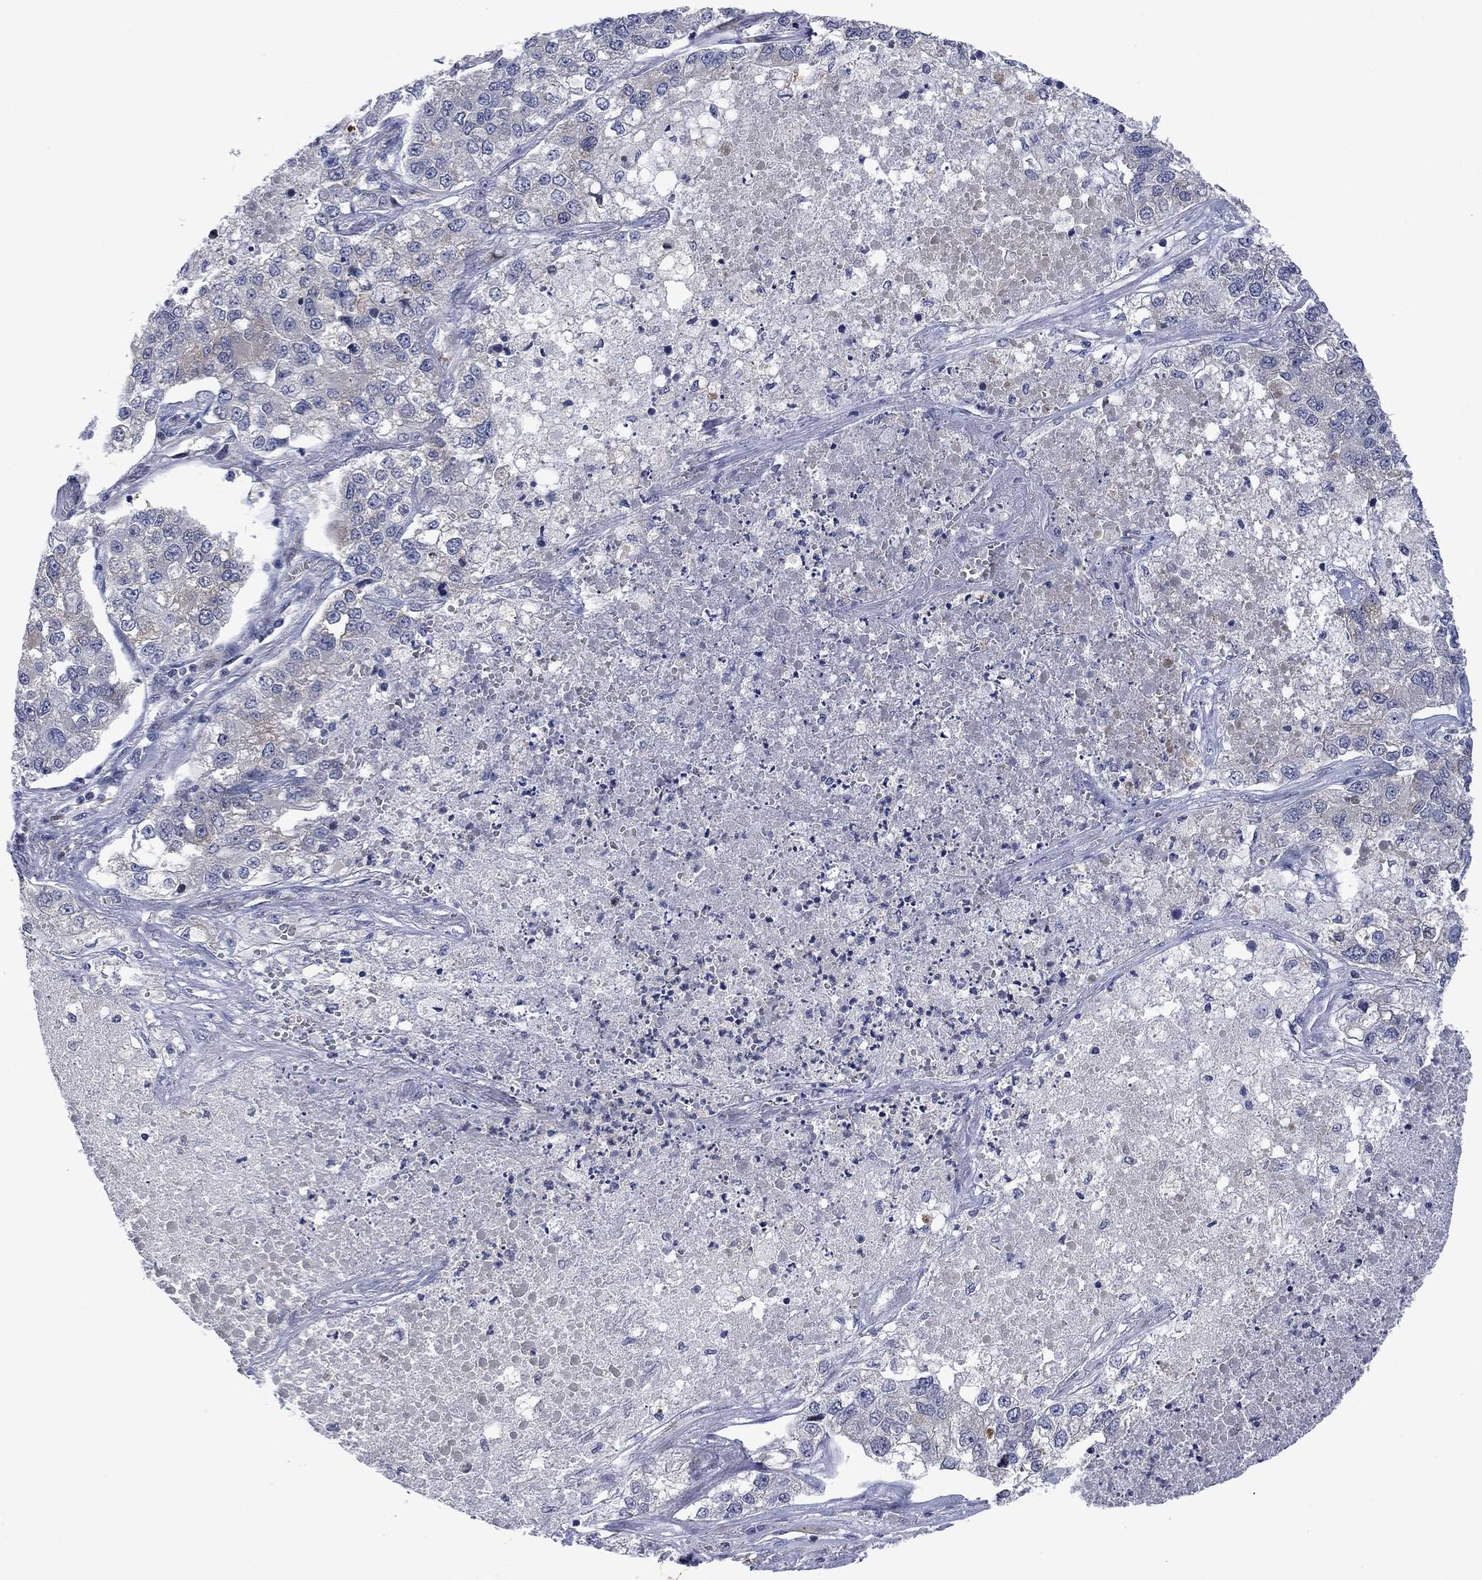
{"staining": {"intensity": "negative", "quantity": "none", "location": "none"}, "tissue": "lung cancer", "cell_type": "Tumor cells", "image_type": "cancer", "snomed": [{"axis": "morphology", "description": "Adenocarcinoma, NOS"}, {"axis": "topography", "description": "Lung"}], "caption": "Immunohistochemical staining of adenocarcinoma (lung) exhibits no significant expression in tumor cells. (IHC, brightfield microscopy, high magnification).", "gene": "AGL", "patient": {"sex": "male", "age": 49}}